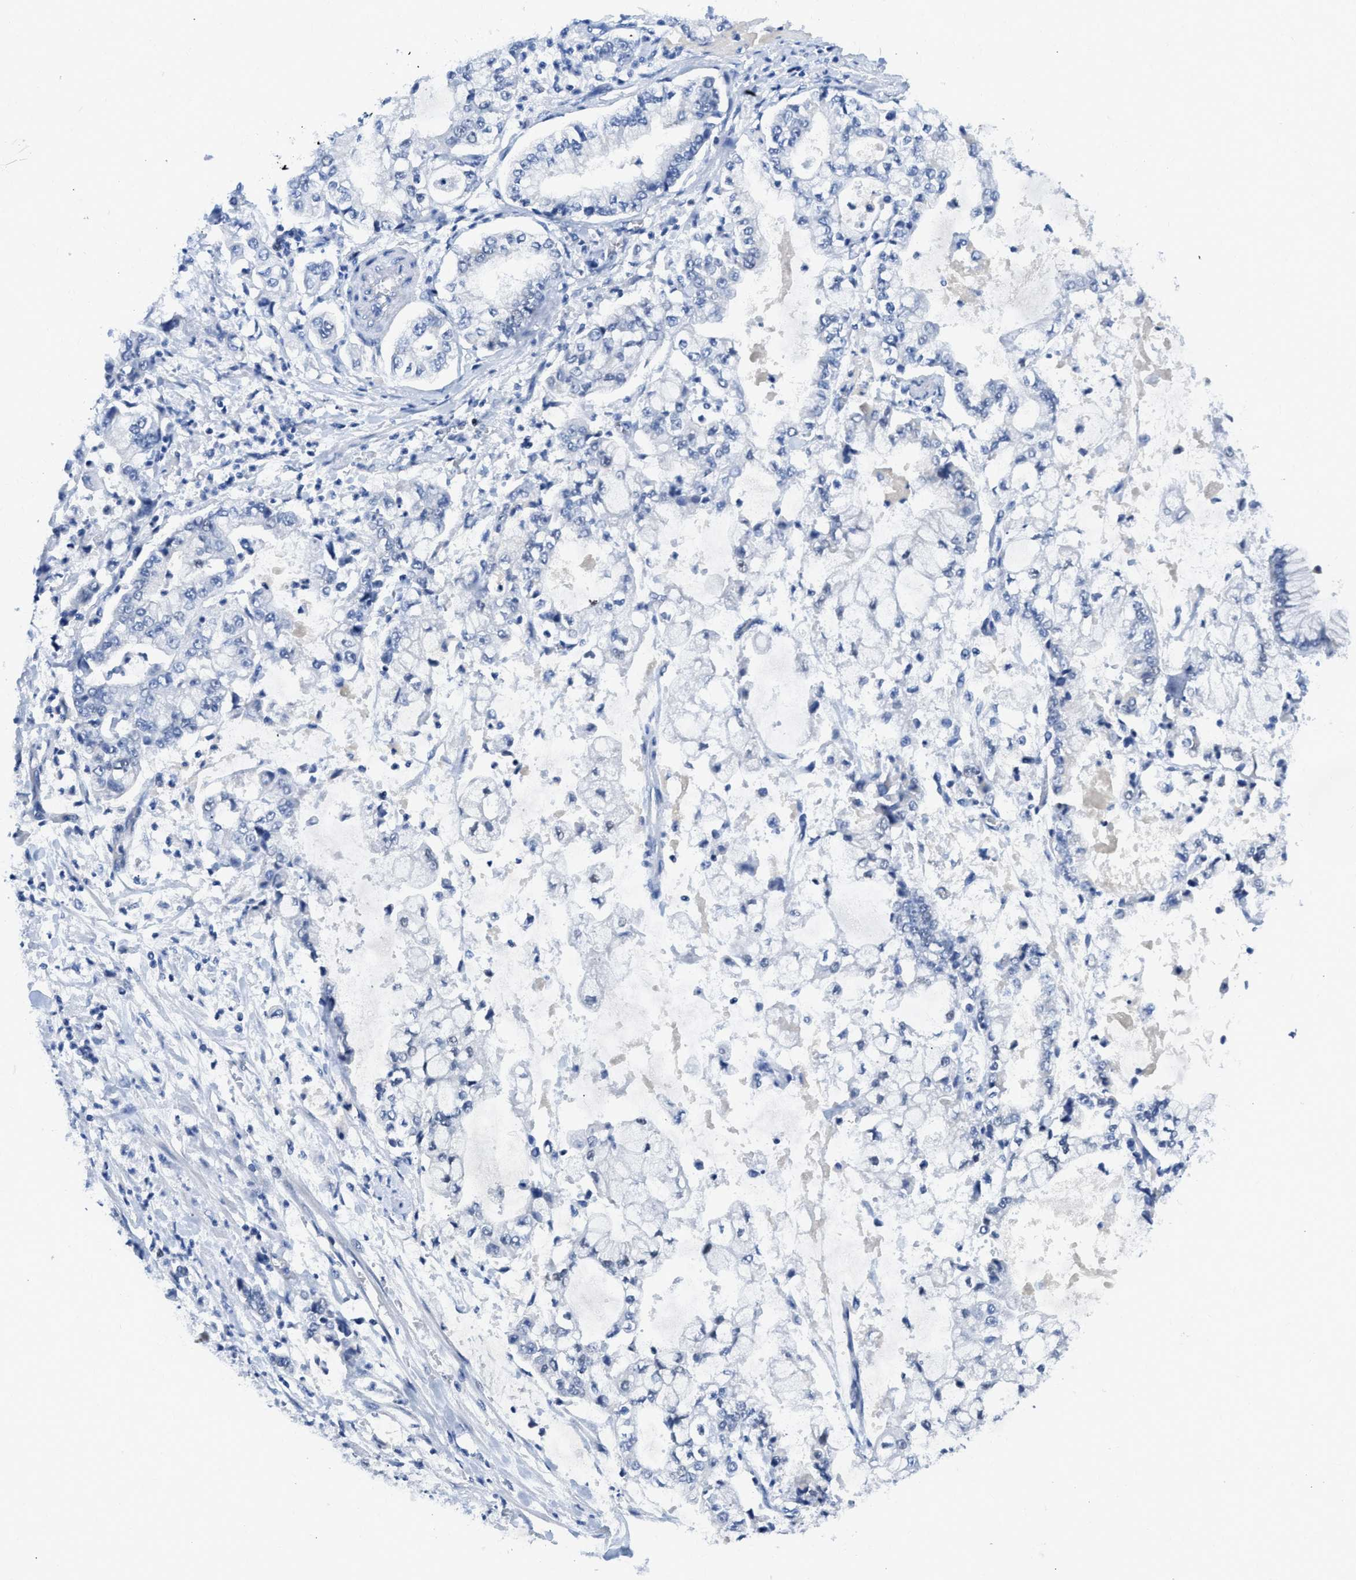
{"staining": {"intensity": "negative", "quantity": "none", "location": "none"}, "tissue": "stomach cancer", "cell_type": "Tumor cells", "image_type": "cancer", "snomed": [{"axis": "morphology", "description": "Adenocarcinoma, NOS"}, {"axis": "topography", "description": "Stomach"}], "caption": "Immunohistochemistry (IHC) photomicrograph of neoplastic tissue: human stomach cancer stained with DAB displays no significant protein positivity in tumor cells.", "gene": "TCF7", "patient": {"sex": "male", "age": 76}}